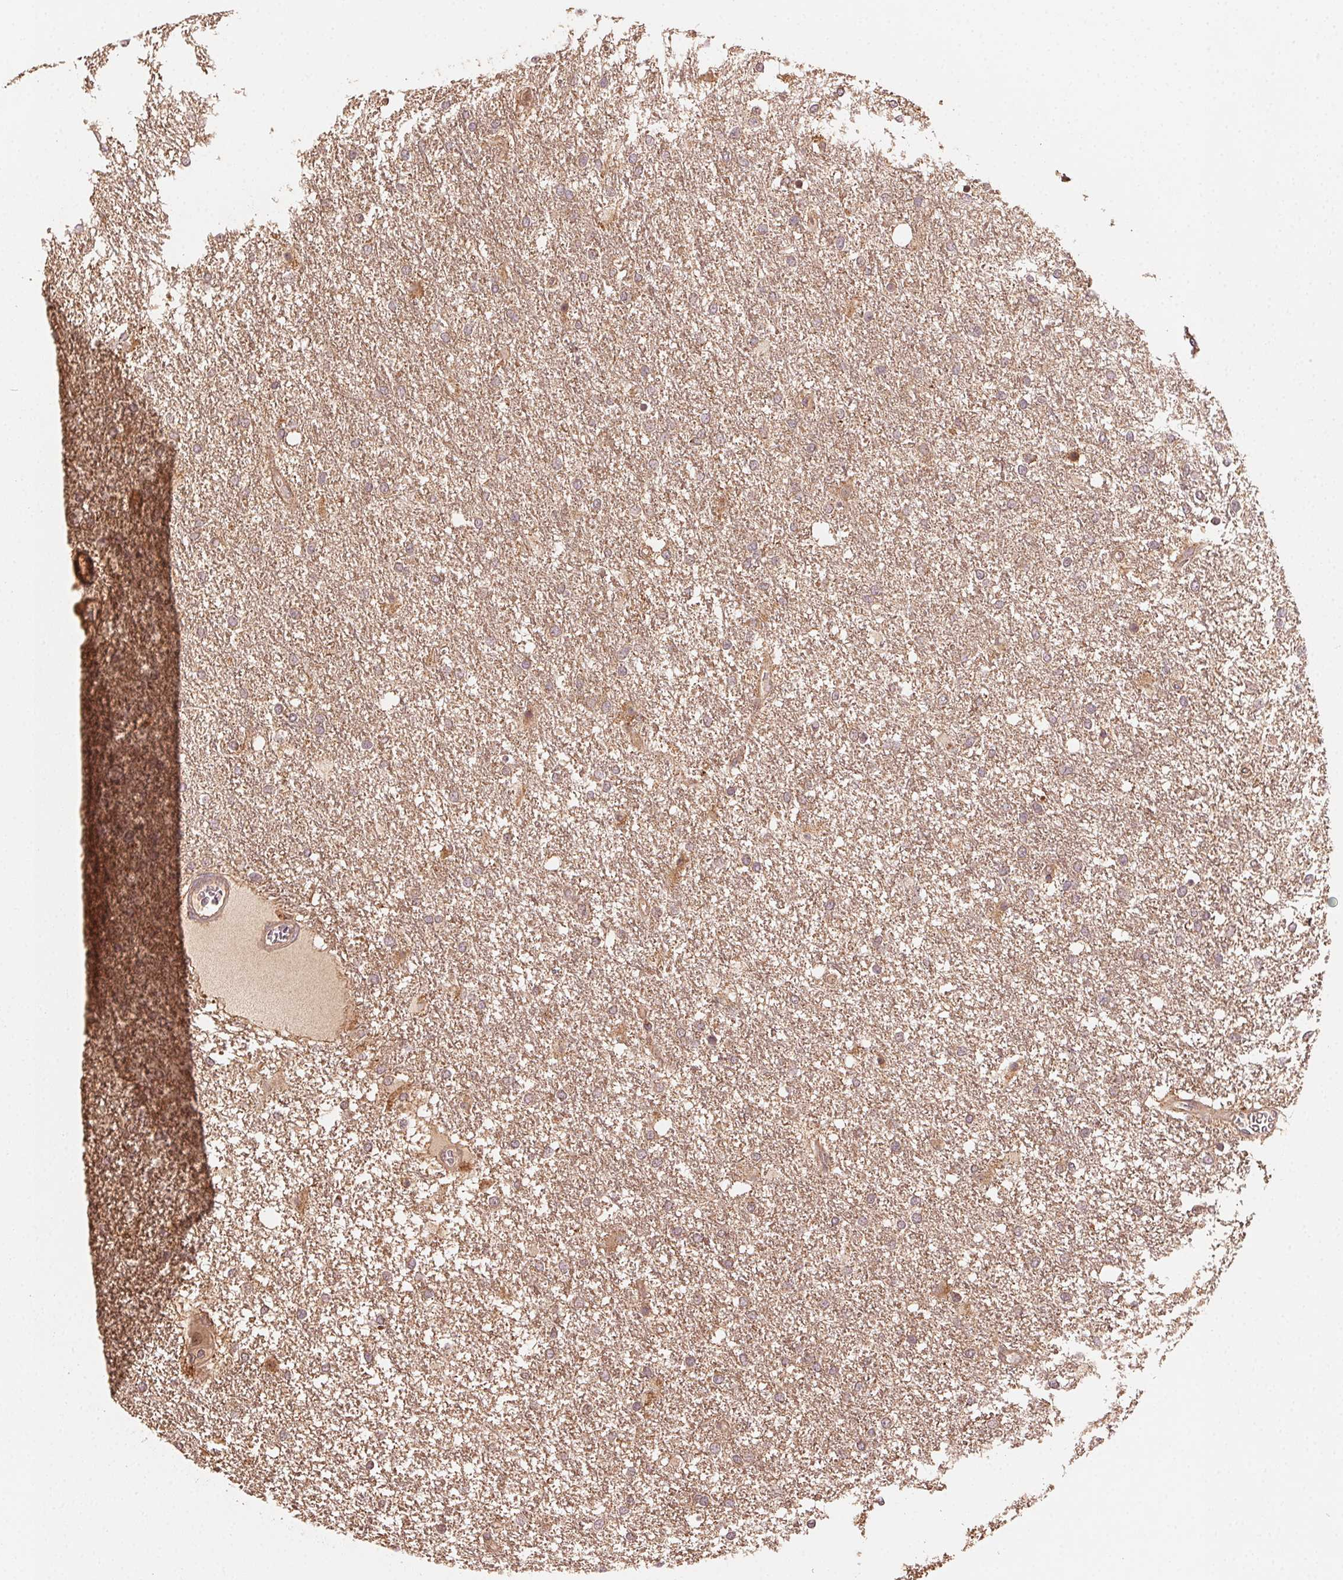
{"staining": {"intensity": "weak", "quantity": "25%-75%", "location": "cytoplasmic/membranous"}, "tissue": "glioma", "cell_type": "Tumor cells", "image_type": "cancer", "snomed": [{"axis": "morphology", "description": "Glioma, malignant, High grade"}, {"axis": "topography", "description": "Brain"}], "caption": "The immunohistochemical stain labels weak cytoplasmic/membranous expression in tumor cells of malignant glioma (high-grade) tissue.", "gene": "WBP2", "patient": {"sex": "female", "age": 61}}